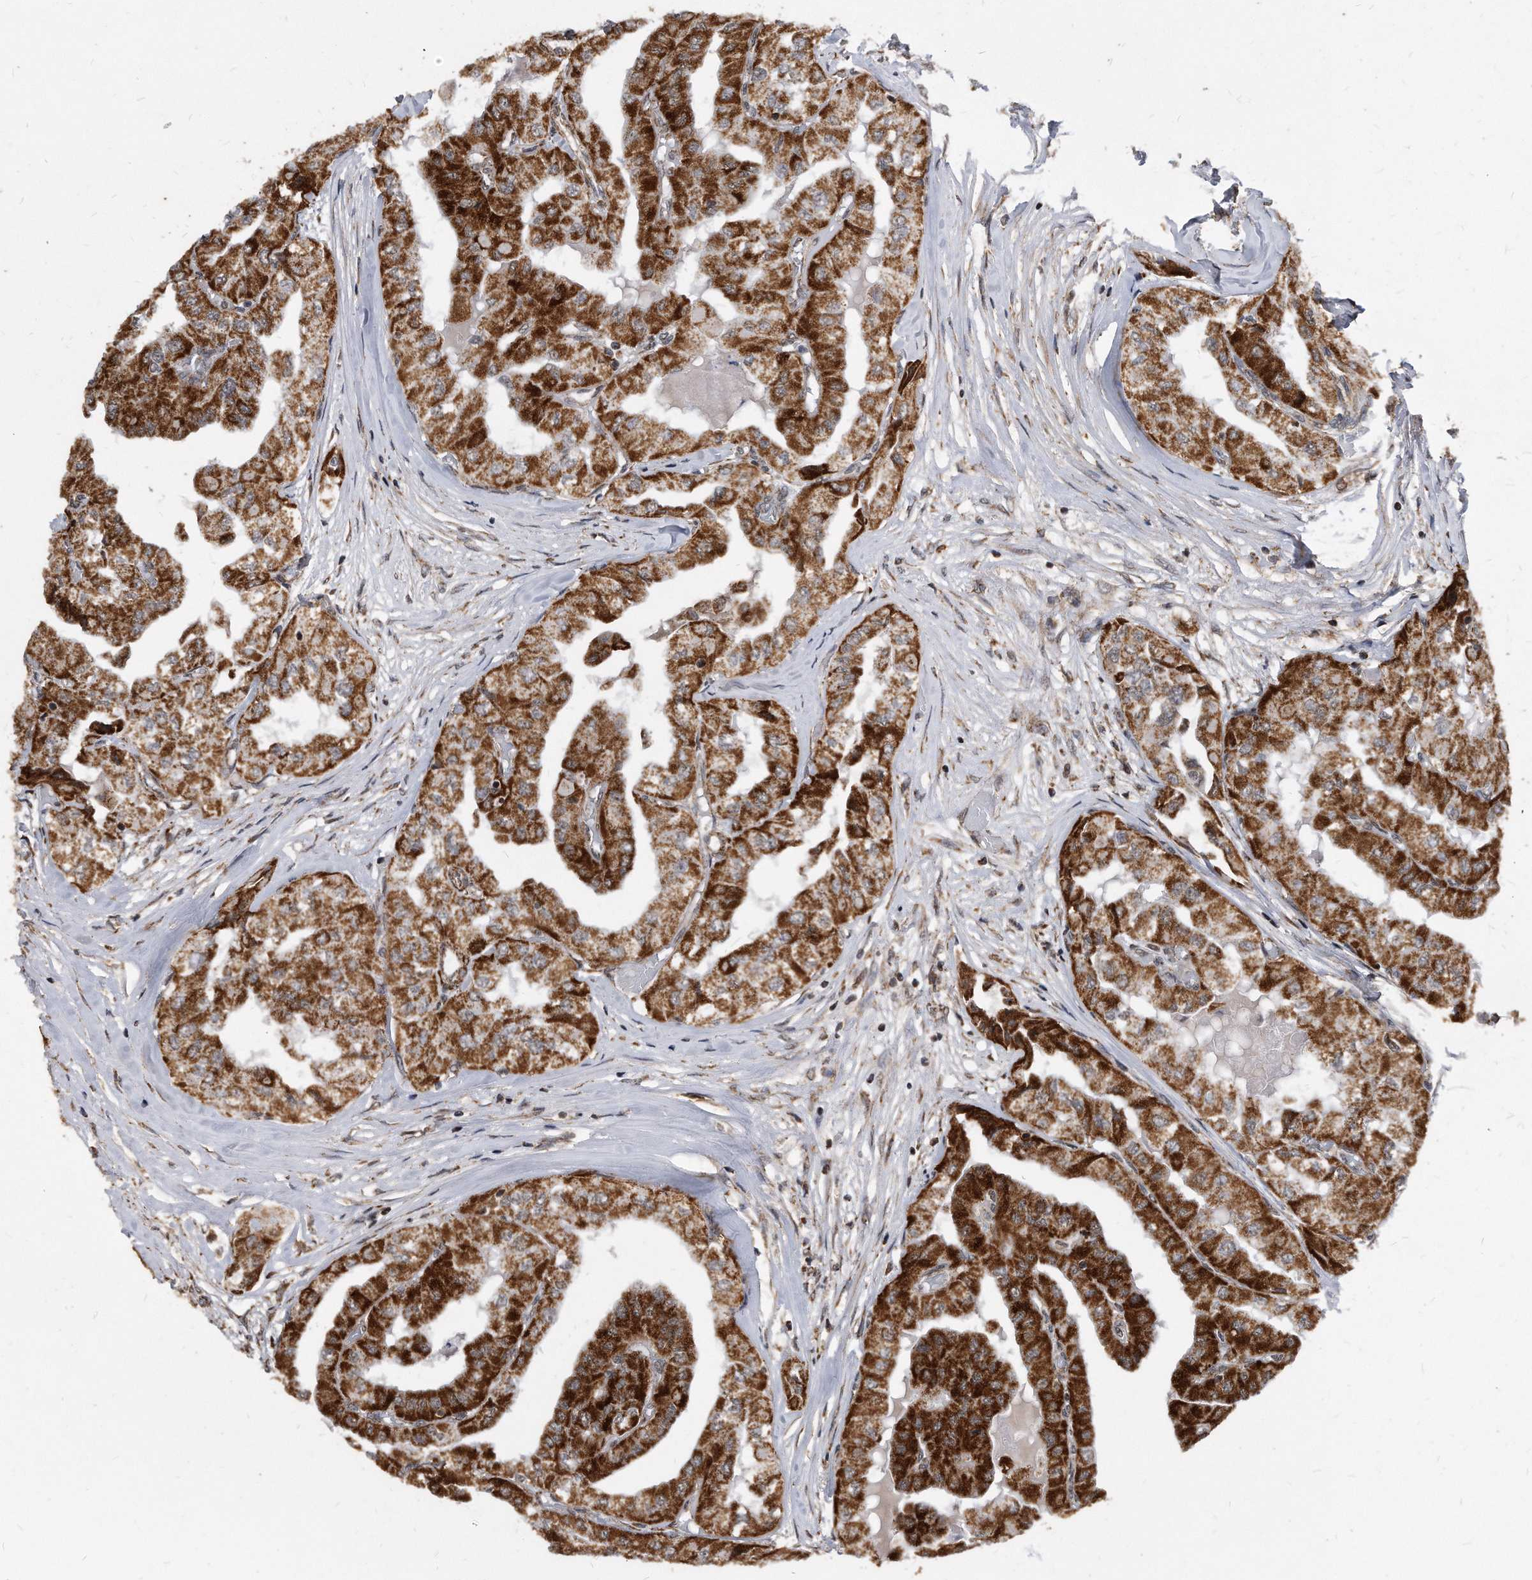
{"staining": {"intensity": "strong", "quantity": ">75%", "location": "cytoplasmic/membranous"}, "tissue": "thyroid cancer", "cell_type": "Tumor cells", "image_type": "cancer", "snomed": [{"axis": "morphology", "description": "Papillary adenocarcinoma, NOS"}, {"axis": "topography", "description": "Thyroid gland"}], "caption": "Approximately >75% of tumor cells in thyroid cancer reveal strong cytoplasmic/membranous protein expression as visualized by brown immunohistochemical staining.", "gene": "DUSP22", "patient": {"sex": "female", "age": 59}}